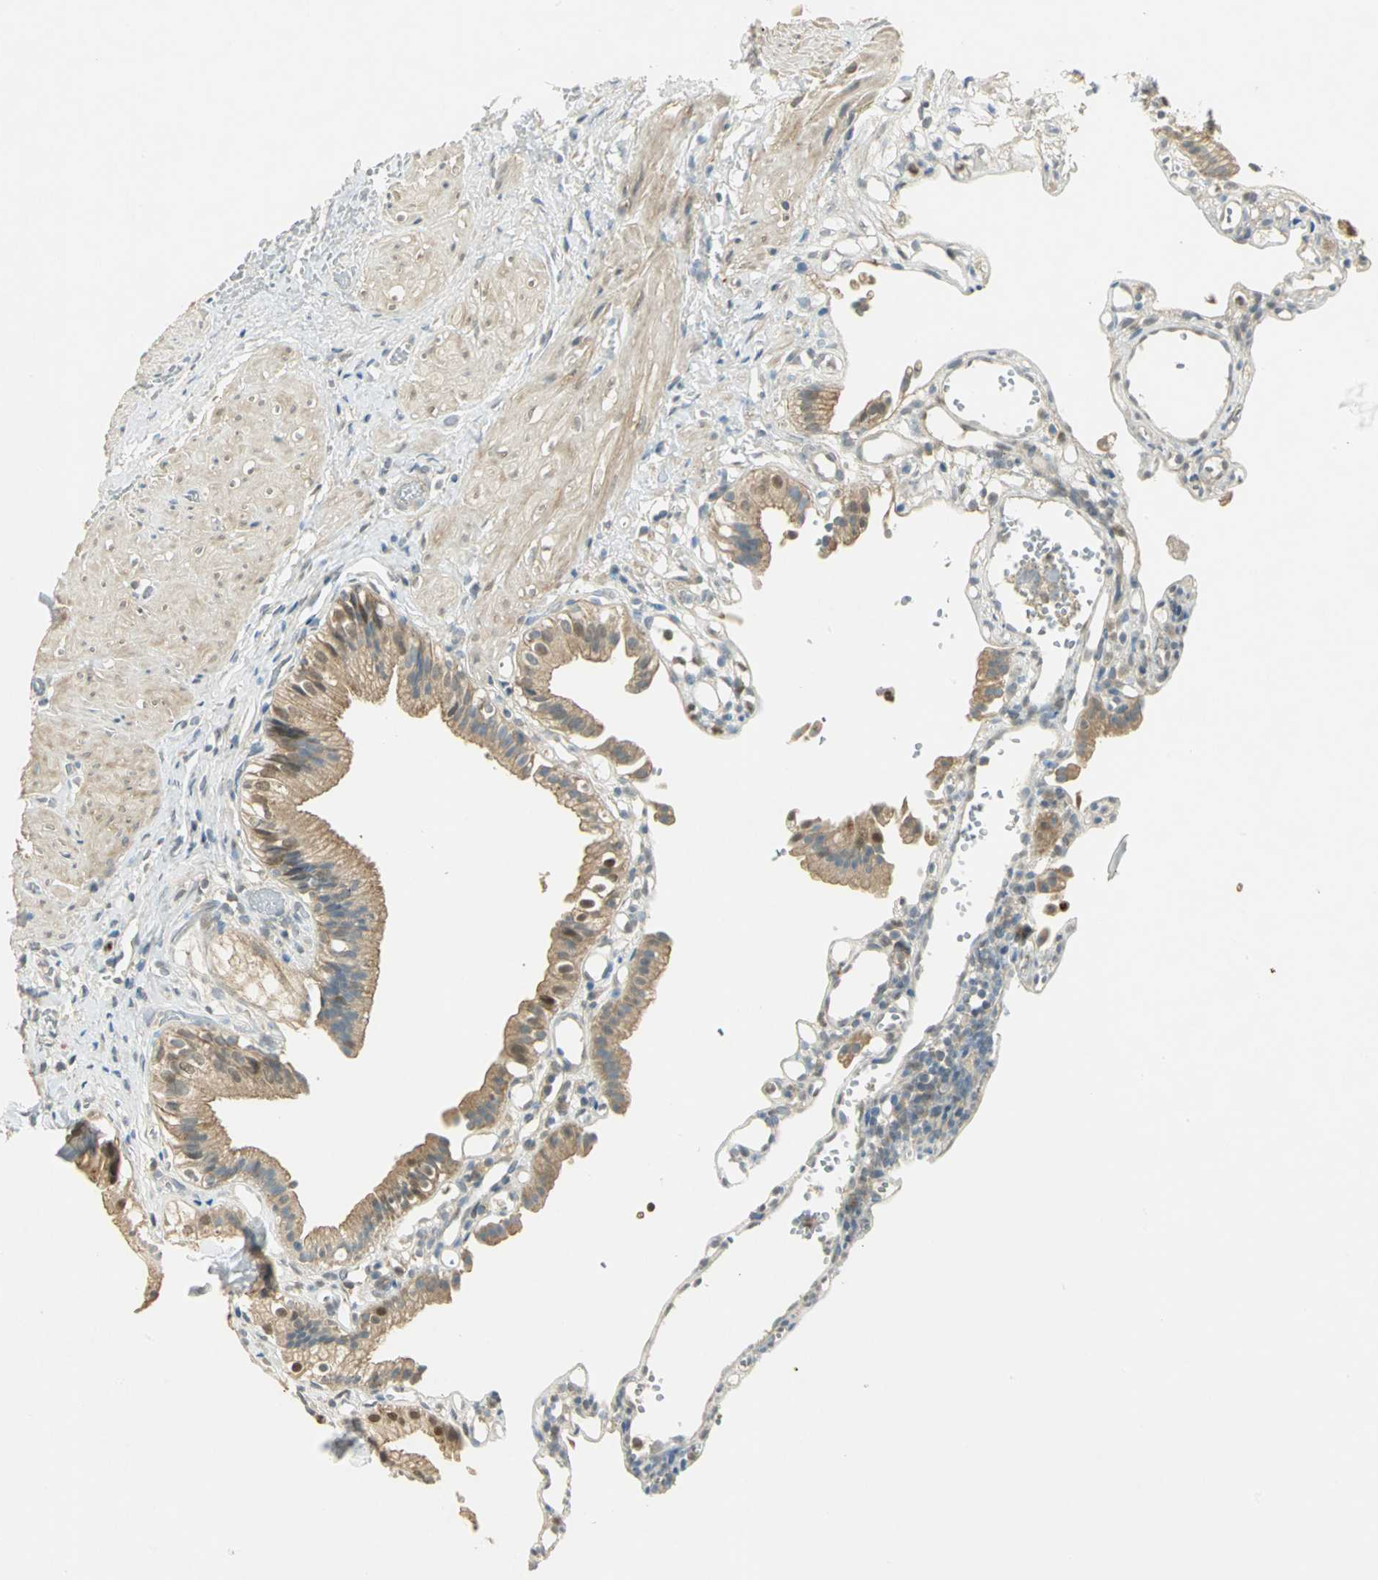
{"staining": {"intensity": "moderate", "quantity": ">75%", "location": "cytoplasmic/membranous,nuclear"}, "tissue": "gallbladder", "cell_type": "Glandular cells", "image_type": "normal", "snomed": [{"axis": "morphology", "description": "Normal tissue, NOS"}, {"axis": "topography", "description": "Gallbladder"}], "caption": "Immunohistochemical staining of benign human gallbladder reveals medium levels of moderate cytoplasmic/membranous,nuclear expression in about >75% of glandular cells. The staining was performed using DAB, with brown indicating positive protein expression. Nuclei are stained blue with hematoxylin.", "gene": "BIRC2", "patient": {"sex": "male", "age": 65}}